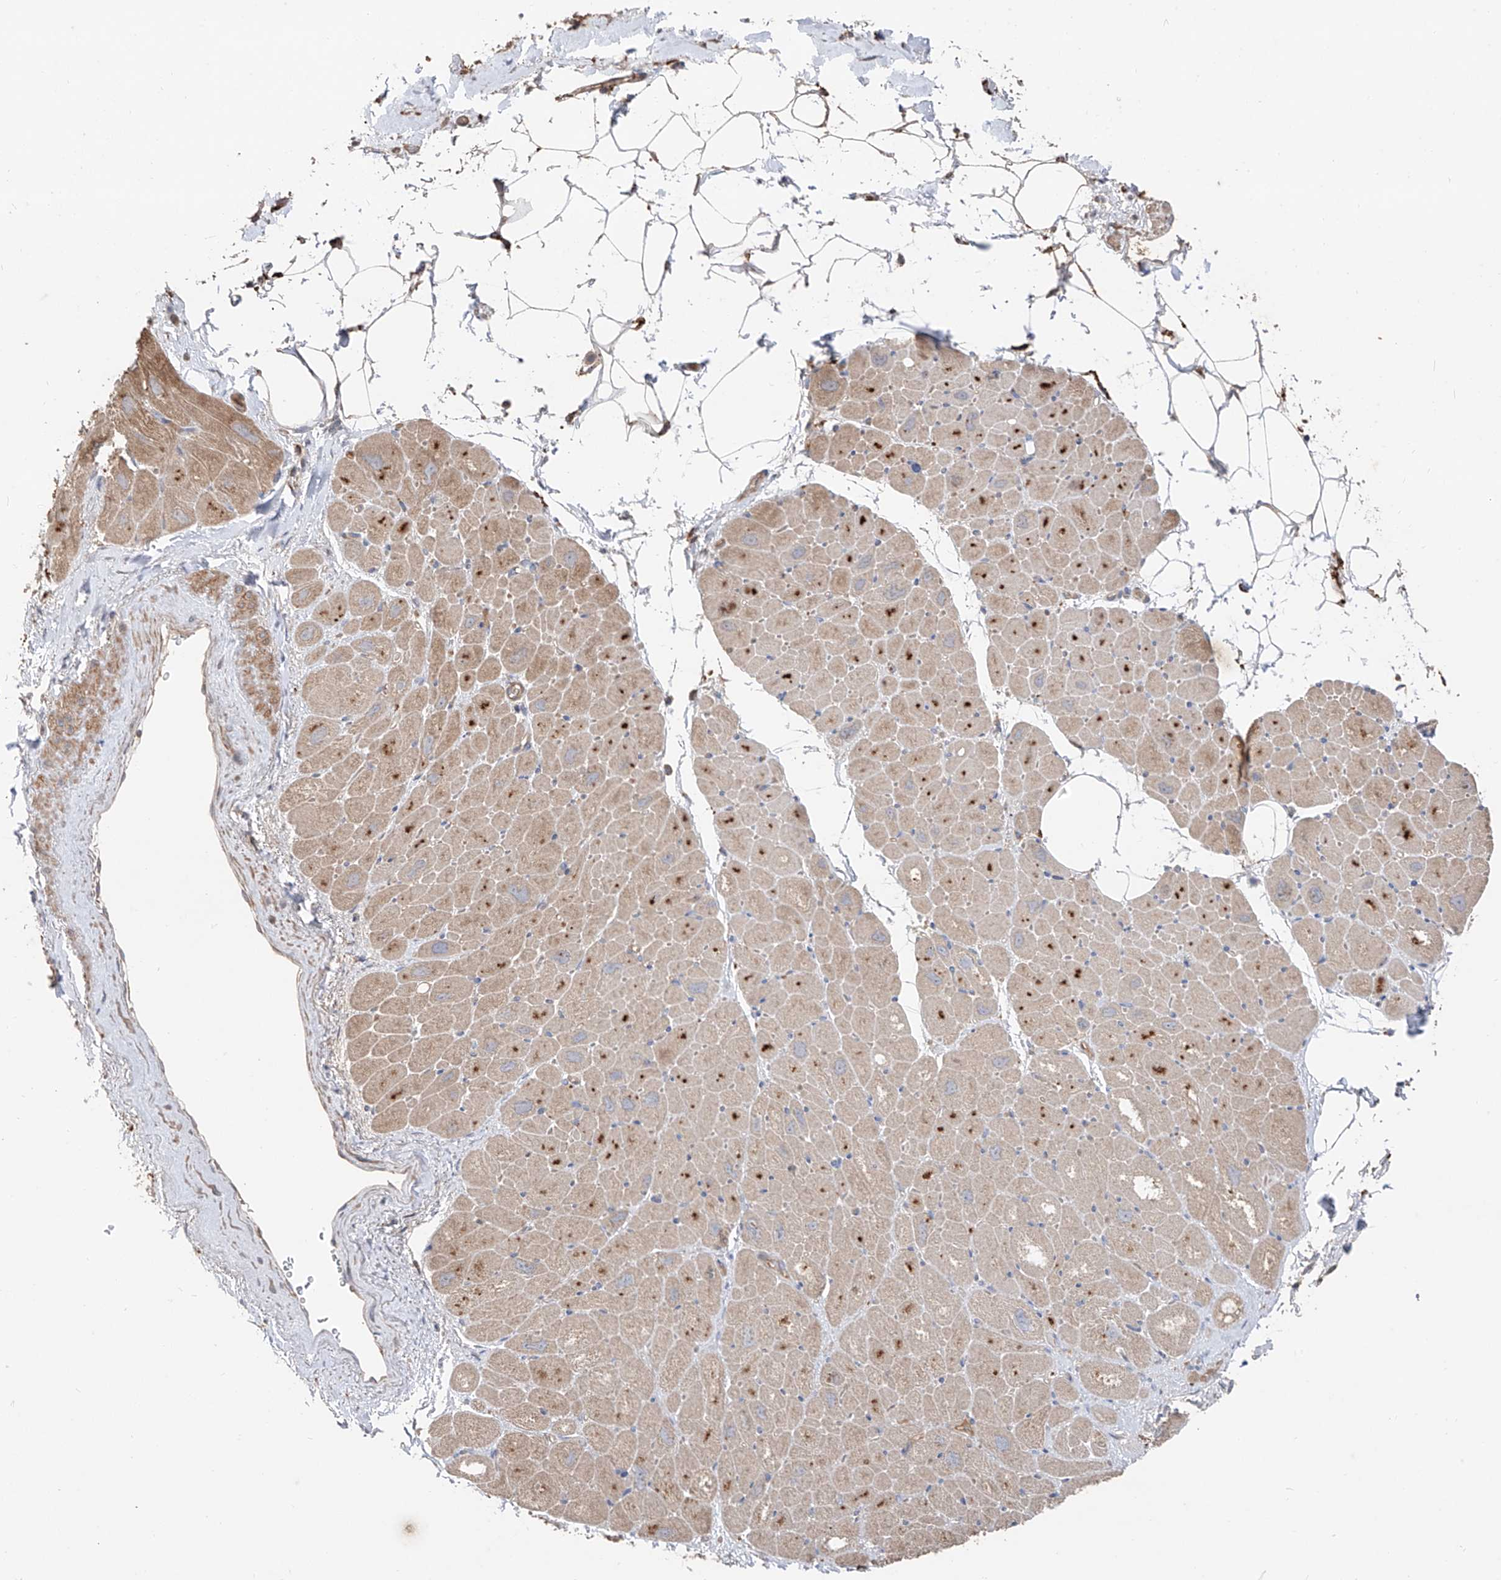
{"staining": {"intensity": "weak", "quantity": ">75%", "location": "cytoplasmic/membranous"}, "tissue": "heart muscle", "cell_type": "Cardiomyocytes", "image_type": "normal", "snomed": [{"axis": "morphology", "description": "Normal tissue, NOS"}, {"axis": "topography", "description": "Heart"}], "caption": "Heart muscle stained with IHC displays weak cytoplasmic/membranous staining in approximately >75% of cardiomyocytes.", "gene": "EDN1", "patient": {"sex": "male", "age": 50}}